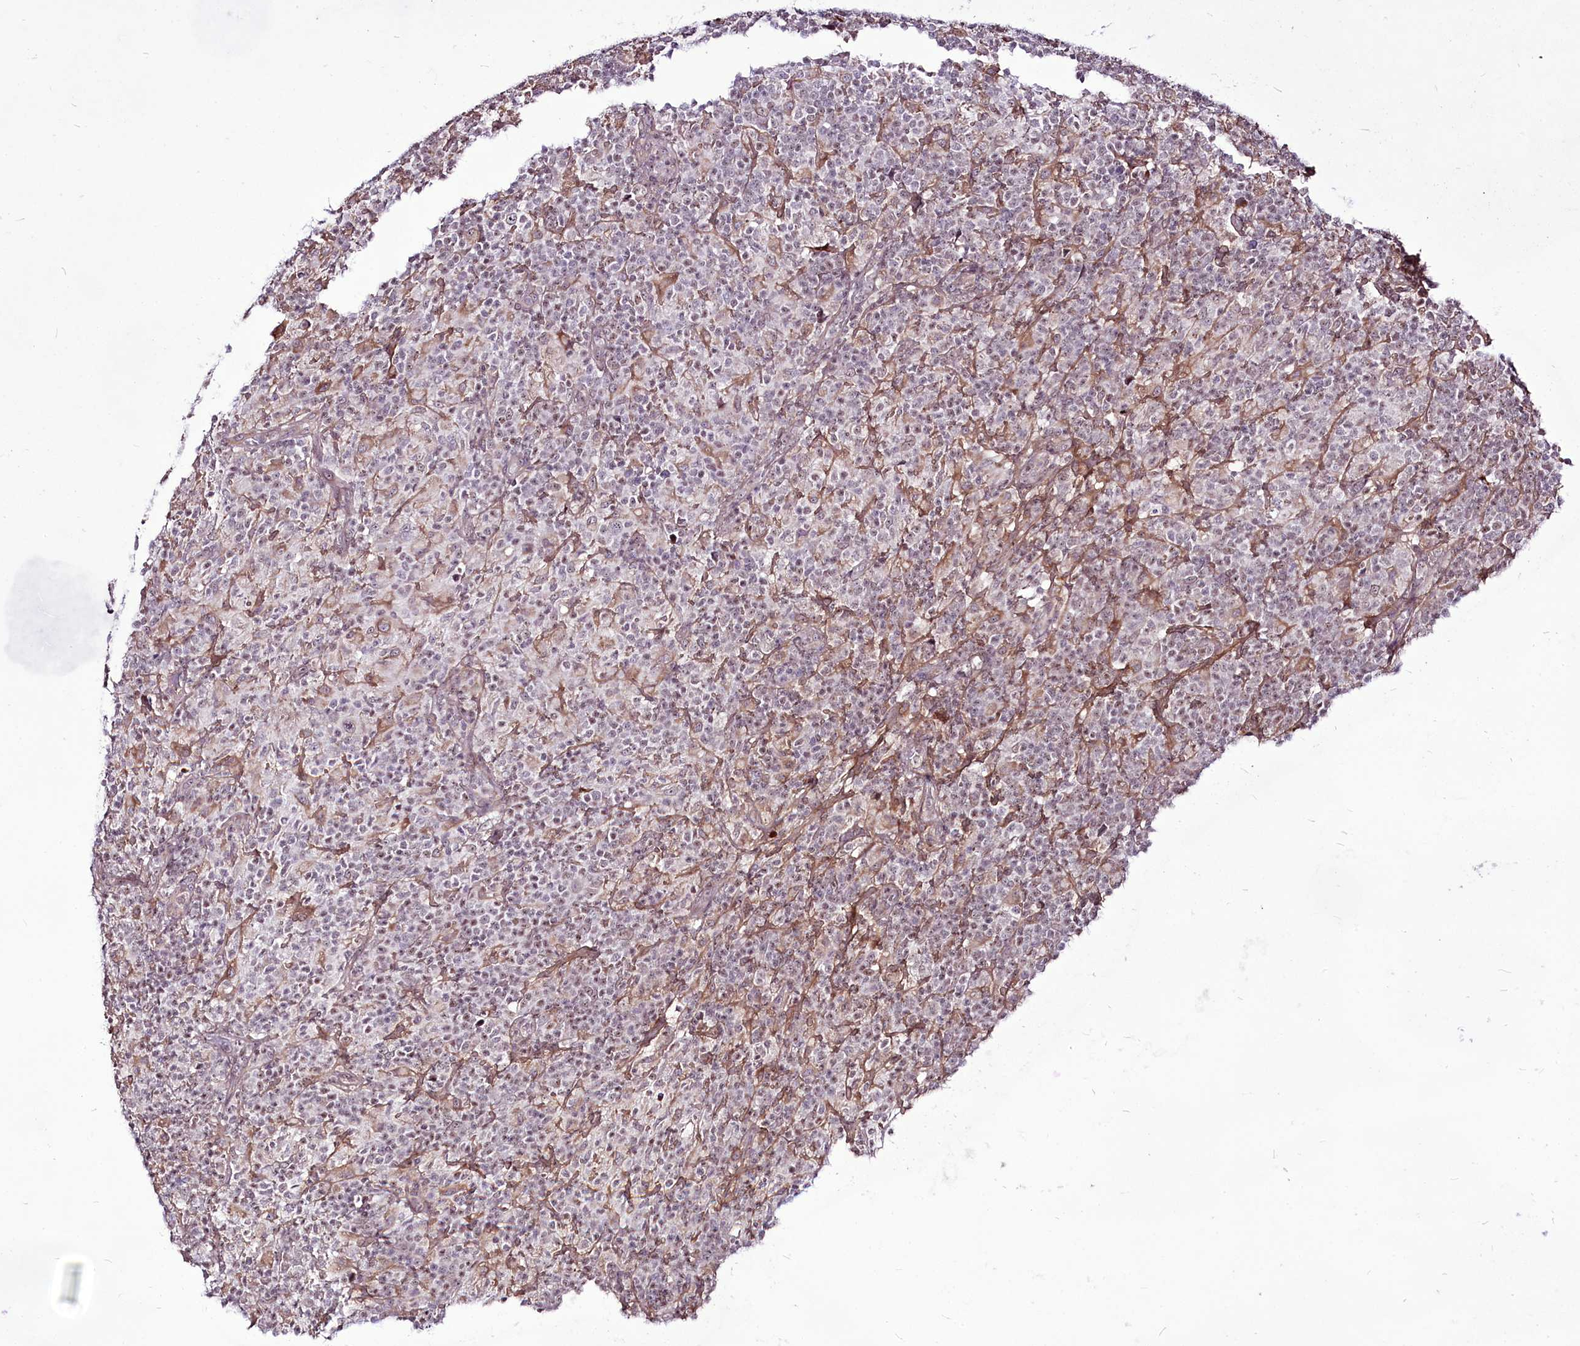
{"staining": {"intensity": "weak", "quantity": ">75%", "location": "cytoplasmic/membranous,nuclear"}, "tissue": "lymphoma", "cell_type": "Tumor cells", "image_type": "cancer", "snomed": [{"axis": "morphology", "description": "Hodgkin's disease, NOS"}, {"axis": "topography", "description": "Lymph node"}], "caption": "Protein staining of lymphoma tissue displays weak cytoplasmic/membranous and nuclear positivity in about >75% of tumor cells.", "gene": "RSBN1", "patient": {"sex": "male", "age": 70}}